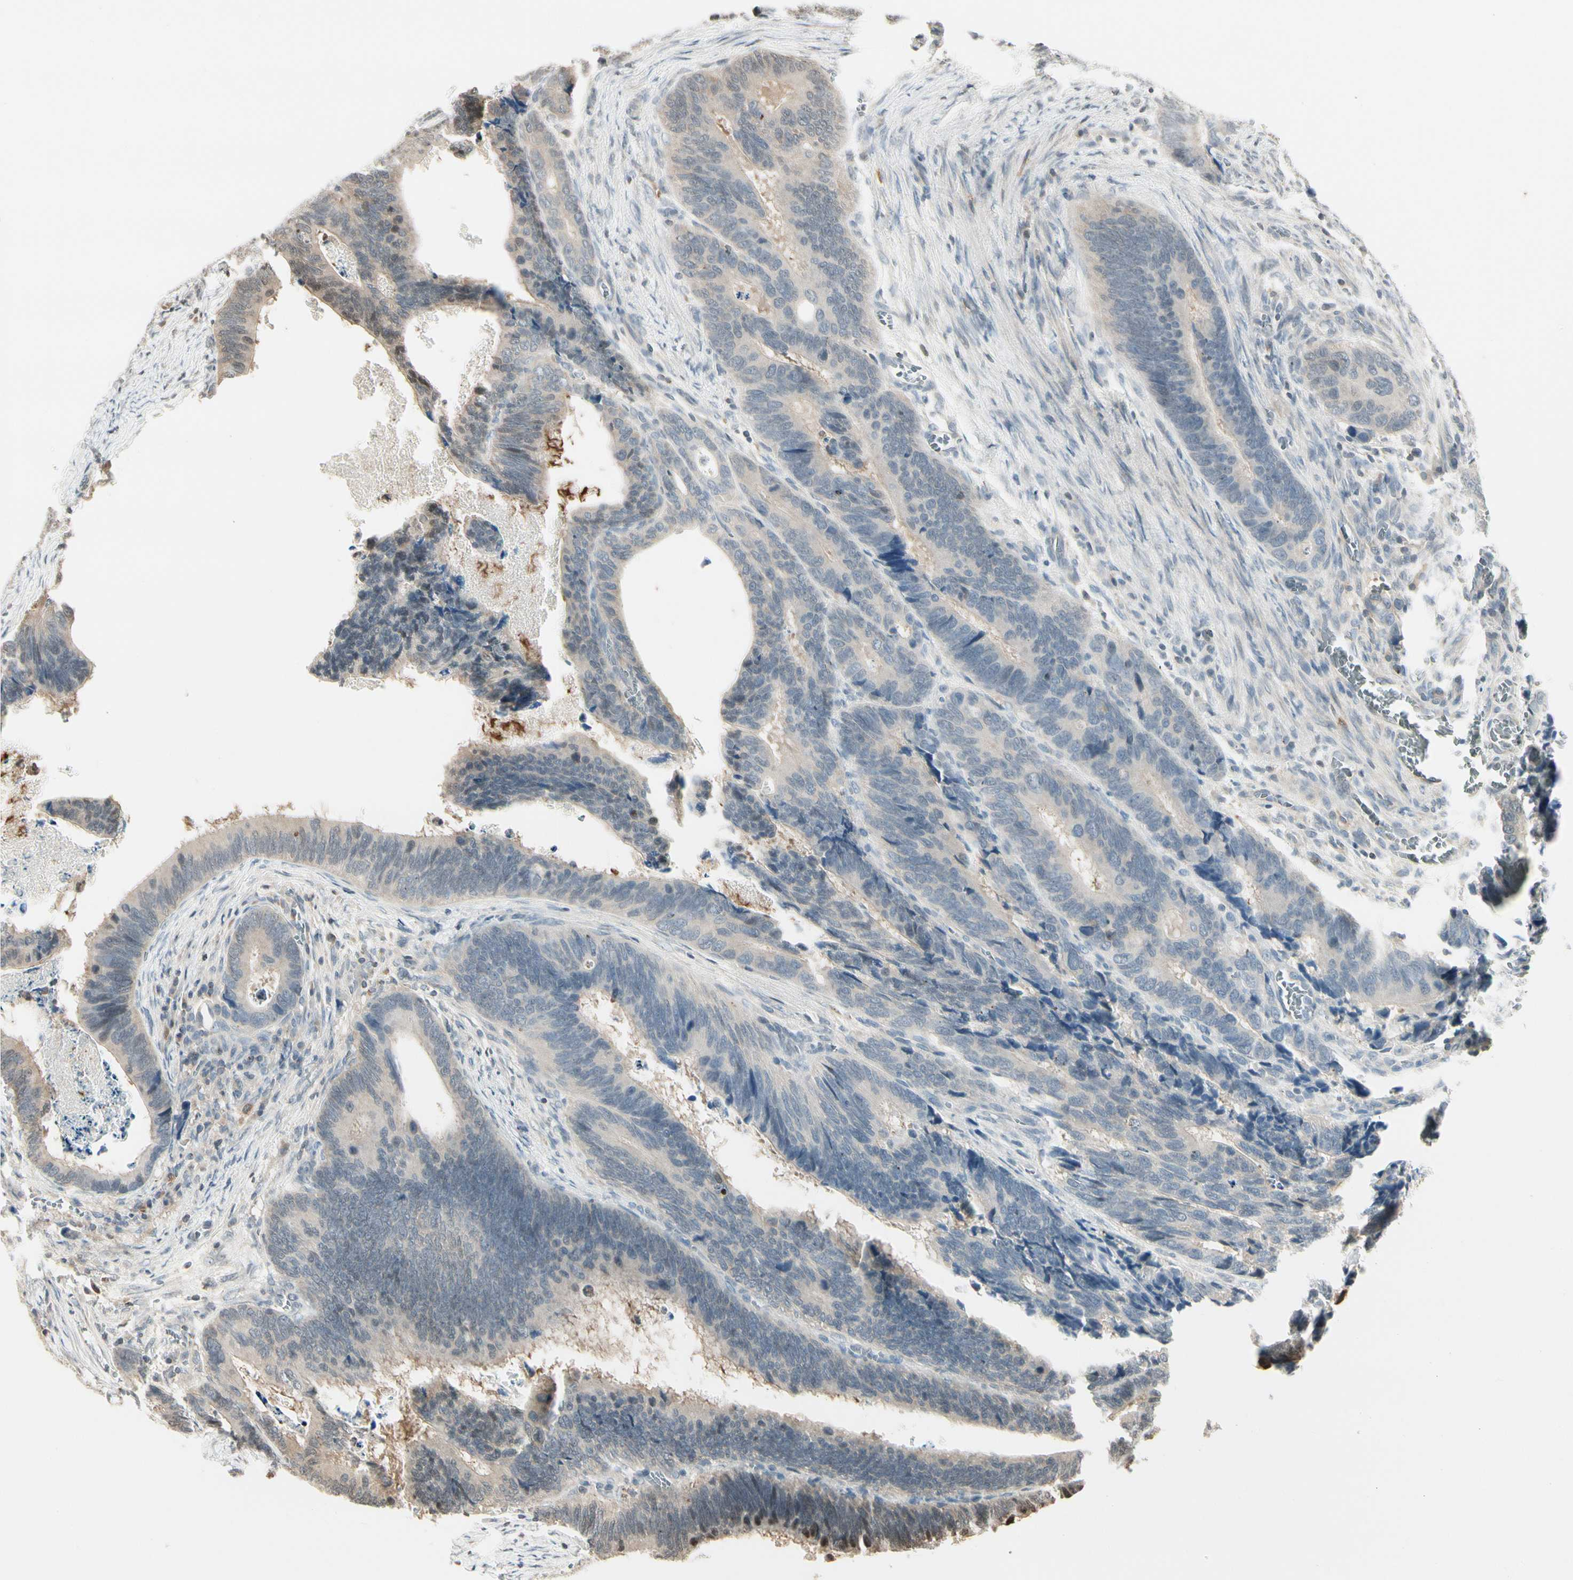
{"staining": {"intensity": "weak", "quantity": "<25%", "location": "cytoplasmic/membranous,nuclear"}, "tissue": "colorectal cancer", "cell_type": "Tumor cells", "image_type": "cancer", "snomed": [{"axis": "morphology", "description": "Adenocarcinoma, NOS"}, {"axis": "topography", "description": "Colon"}], "caption": "Colorectal cancer stained for a protein using immunohistochemistry (IHC) reveals no expression tumor cells.", "gene": "EVC", "patient": {"sex": "male", "age": 72}}